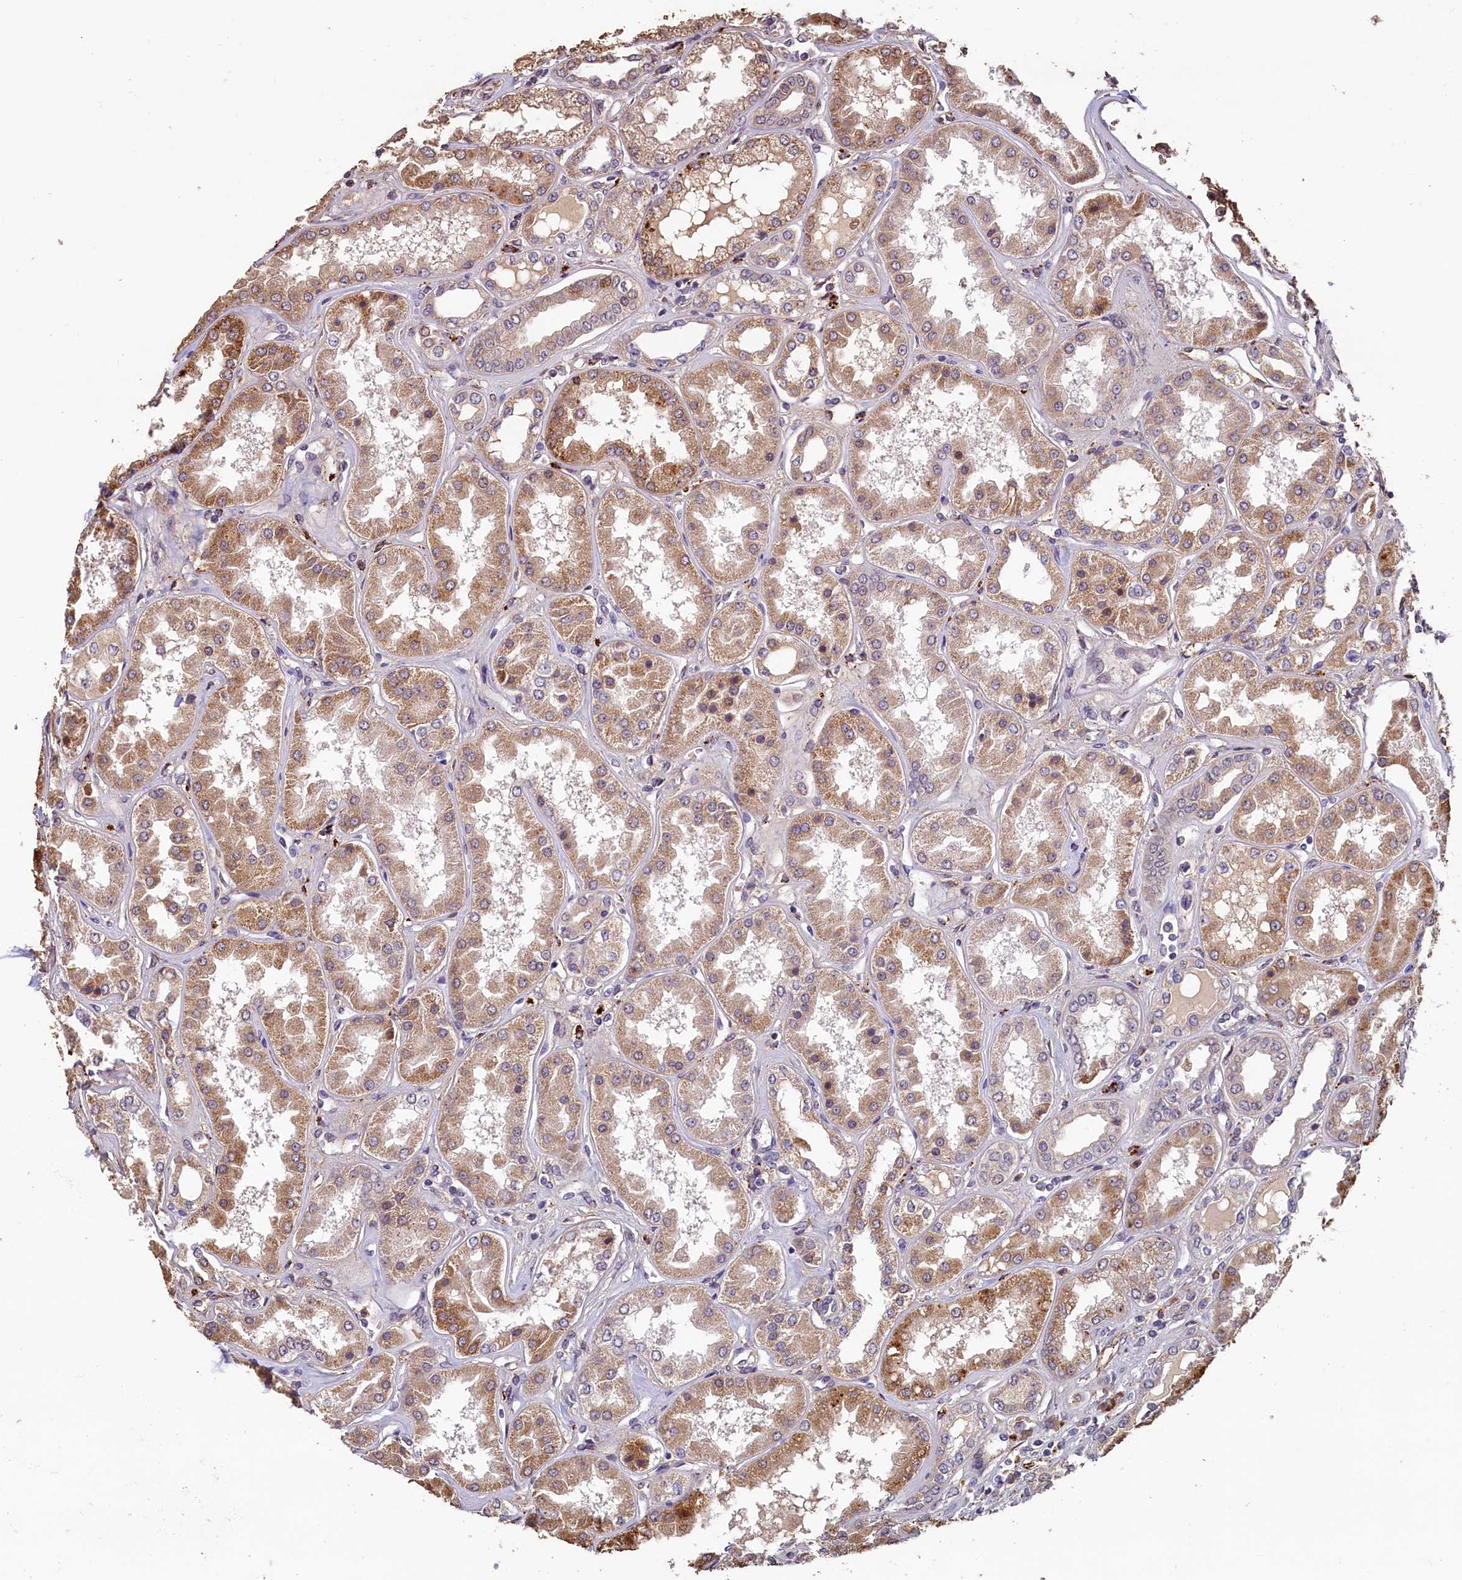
{"staining": {"intensity": "moderate", "quantity": ">75%", "location": "cytoplasmic/membranous"}, "tissue": "kidney", "cell_type": "Cells in glomeruli", "image_type": "normal", "snomed": [{"axis": "morphology", "description": "Normal tissue, NOS"}, {"axis": "topography", "description": "Kidney"}], "caption": "Normal kidney exhibits moderate cytoplasmic/membranous staining in about >75% of cells in glomeruli.", "gene": "ACSBG1", "patient": {"sex": "female", "age": 56}}